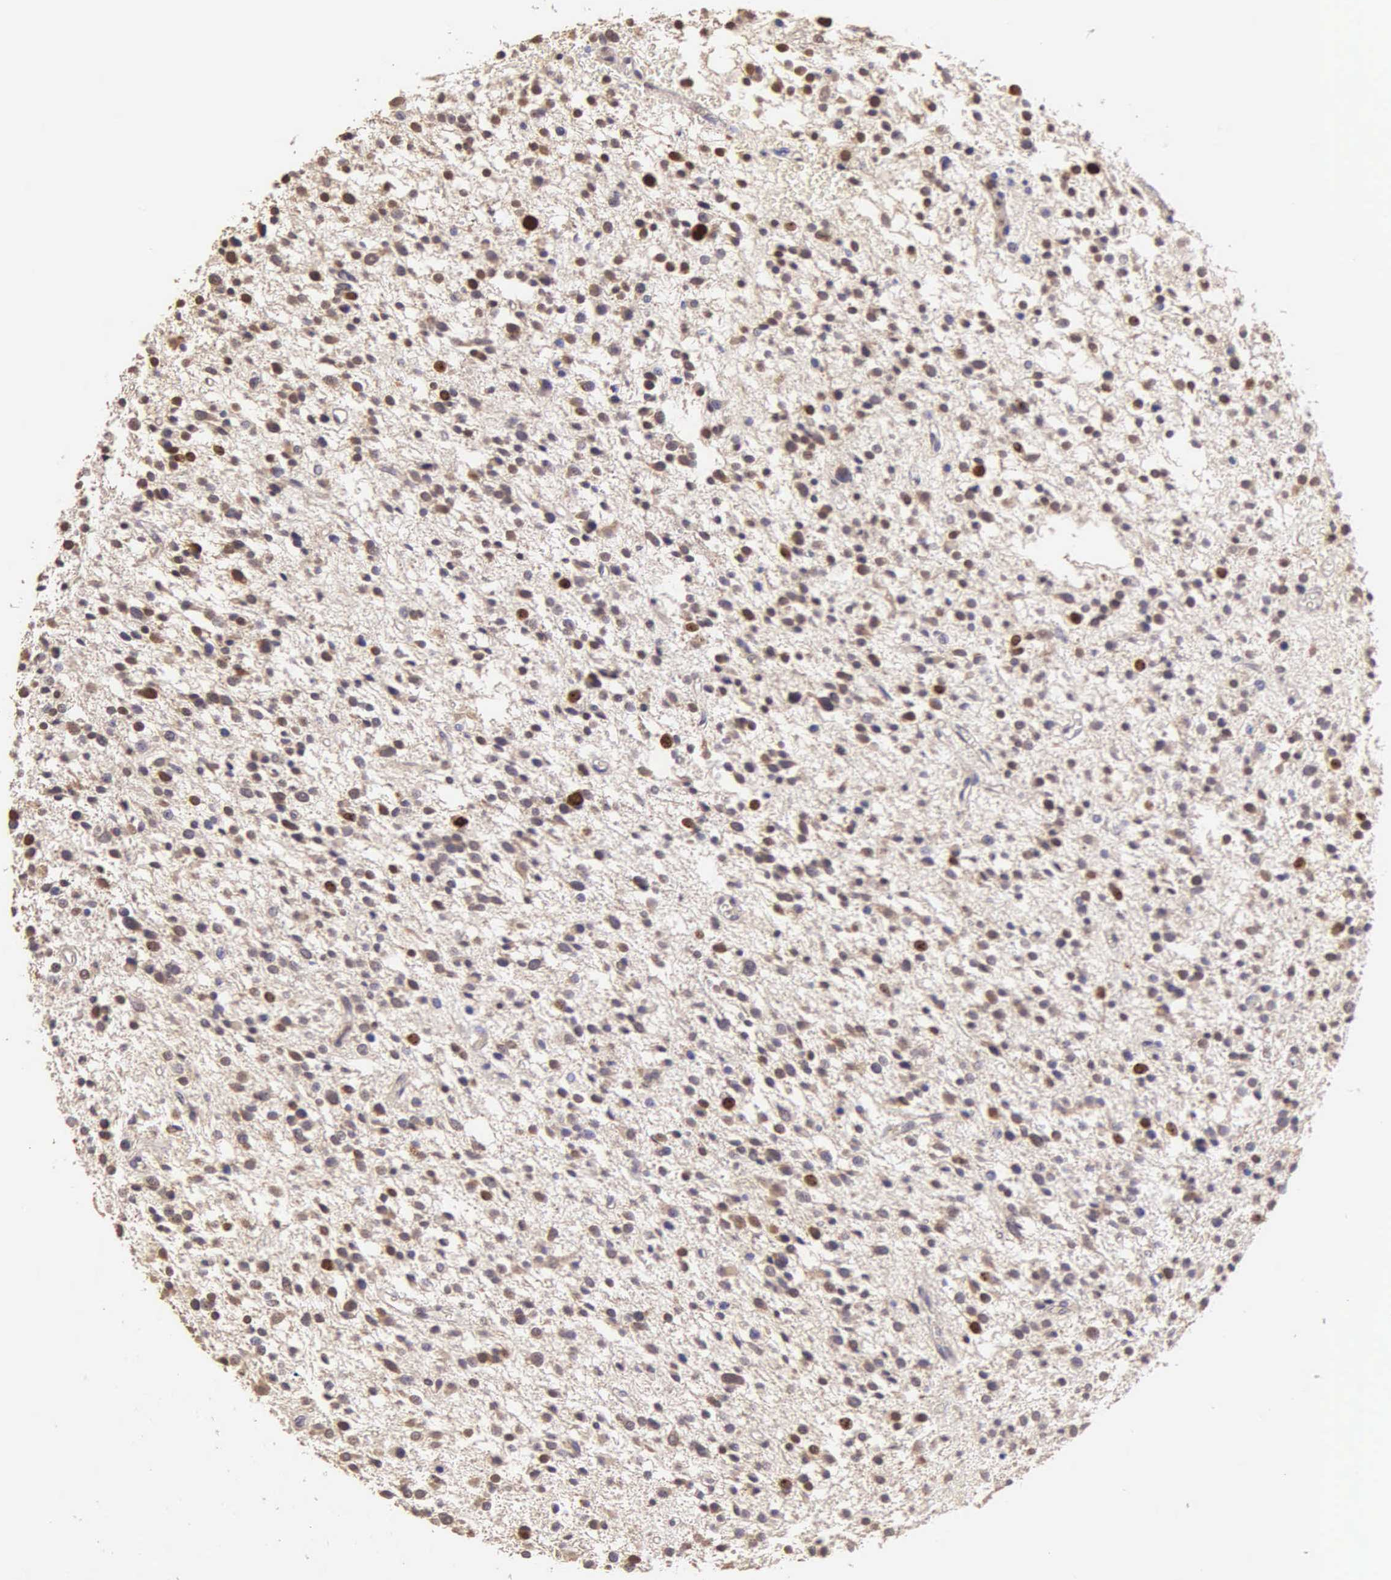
{"staining": {"intensity": "strong", "quantity": "<25%", "location": "nuclear"}, "tissue": "glioma", "cell_type": "Tumor cells", "image_type": "cancer", "snomed": [{"axis": "morphology", "description": "Glioma, malignant, Low grade"}, {"axis": "topography", "description": "Brain"}], "caption": "Glioma was stained to show a protein in brown. There is medium levels of strong nuclear expression in approximately <25% of tumor cells.", "gene": "MKI67", "patient": {"sex": "female", "age": 36}}